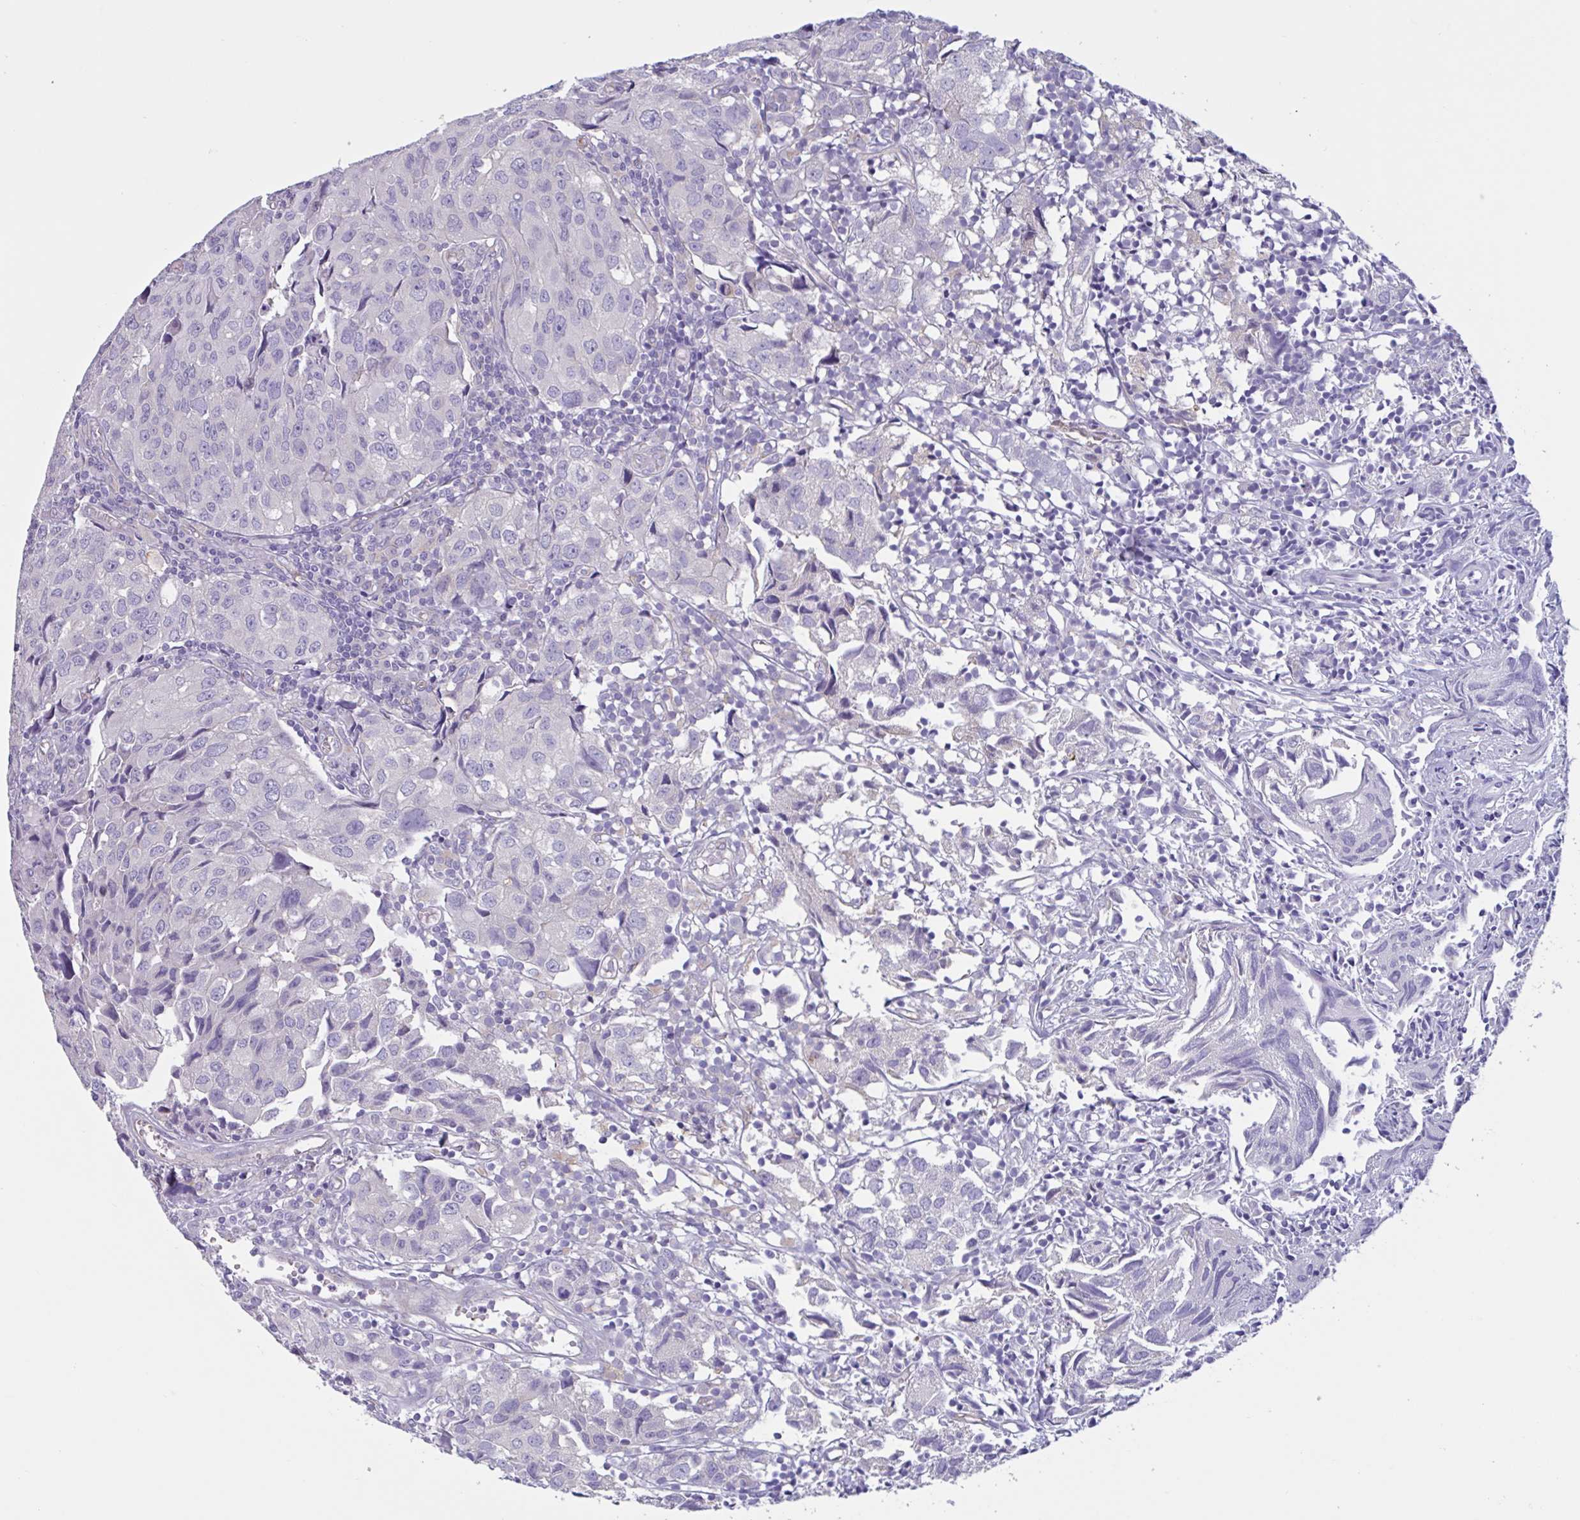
{"staining": {"intensity": "negative", "quantity": "none", "location": "none"}, "tissue": "urothelial cancer", "cell_type": "Tumor cells", "image_type": "cancer", "snomed": [{"axis": "morphology", "description": "Urothelial carcinoma, High grade"}, {"axis": "topography", "description": "Urinary bladder"}], "caption": "This is an IHC micrograph of human urothelial carcinoma (high-grade). There is no expression in tumor cells.", "gene": "RPL22L1", "patient": {"sex": "female", "age": 75}}